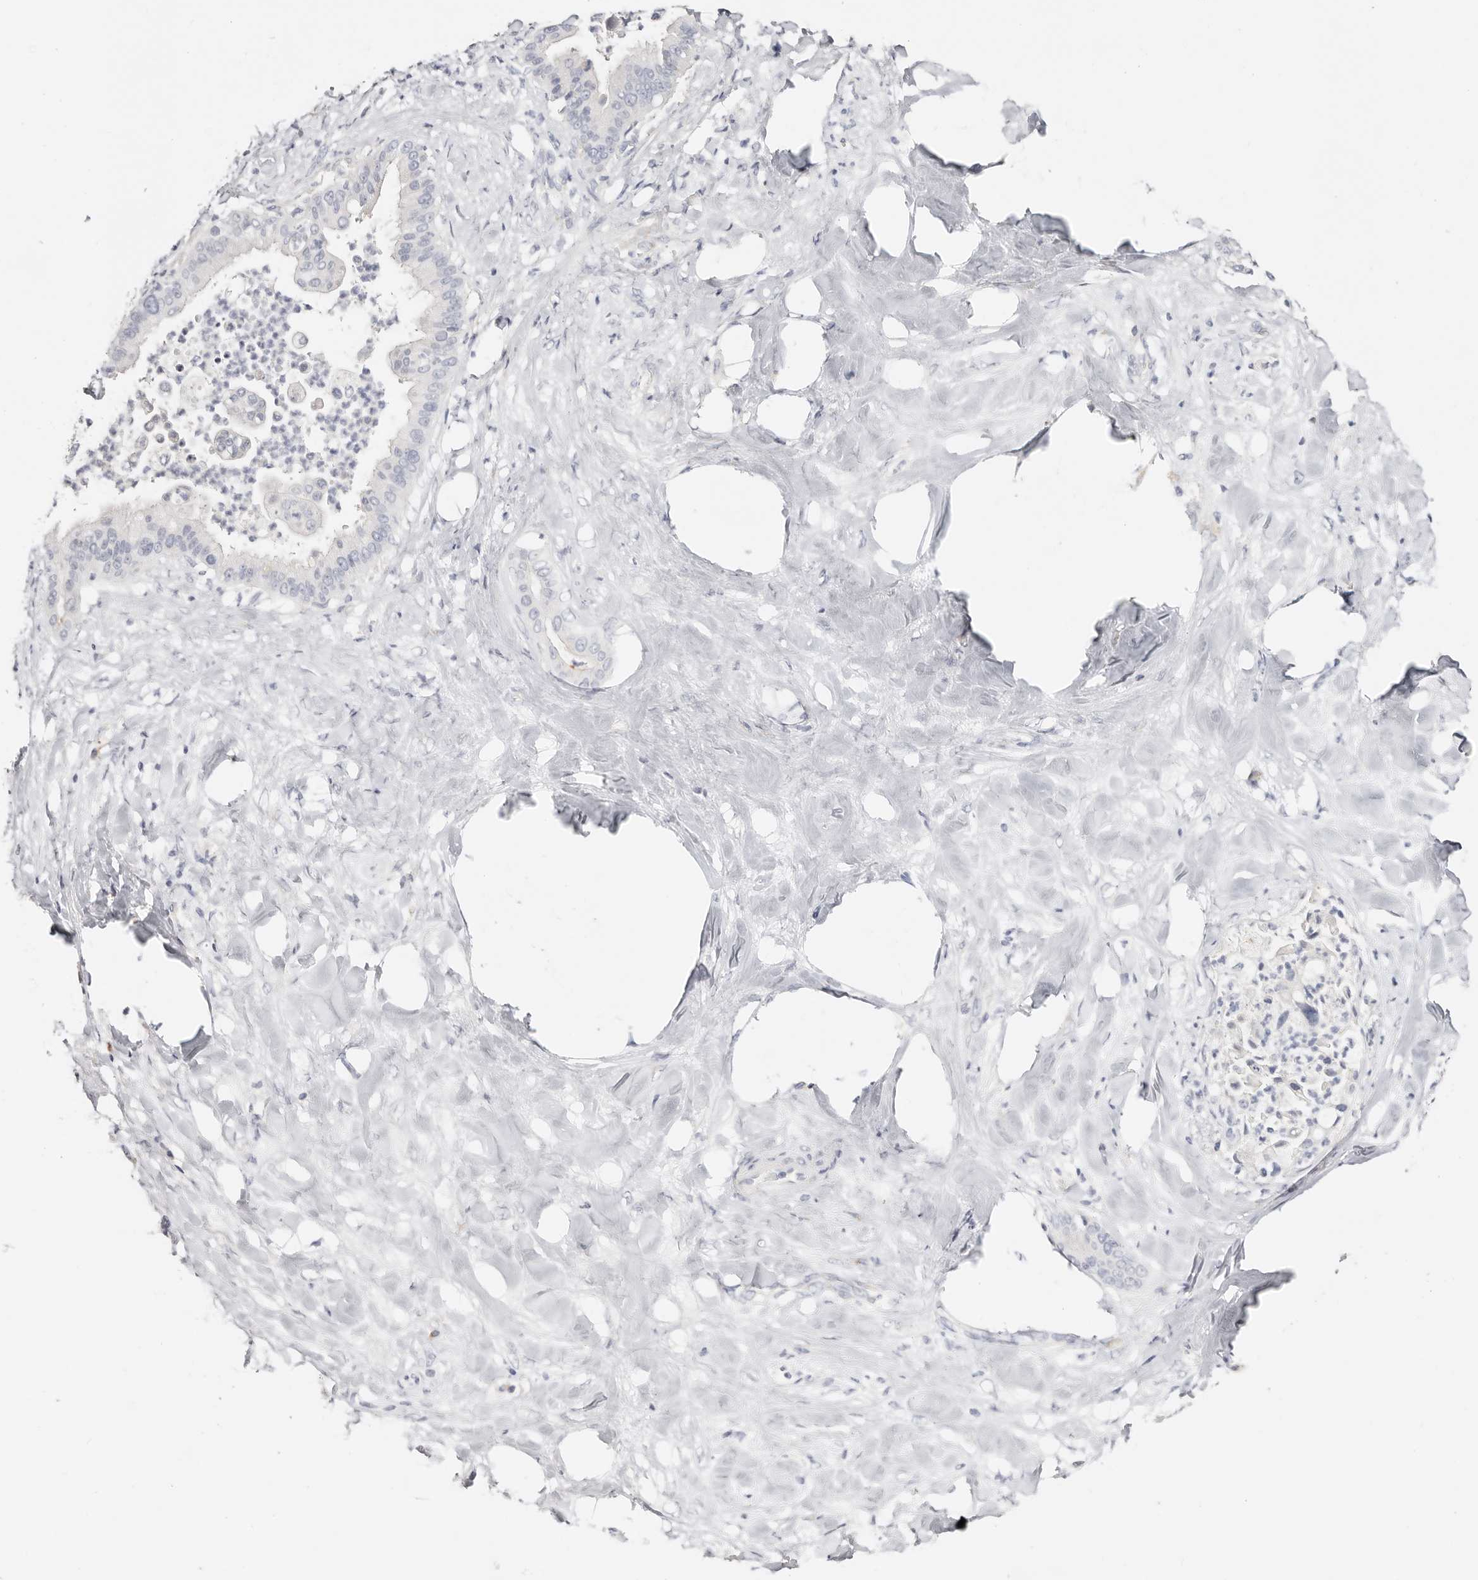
{"staining": {"intensity": "negative", "quantity": "none", "location": "none"}, "tissue": "liver cancer", "cell_type": "Tumor cells", "image_type": "cancer", "snomed": [{"axis": "morphology", "description": "Cholangiocarcinoma"}, {"axis": "topography", "description": "Liver"}], "caption": "This is an IHC image of human liver cancer. There is no positivity in tumor cells.", "gene": "DNASE1", "patient": {"sex": "female", "age": 54}}